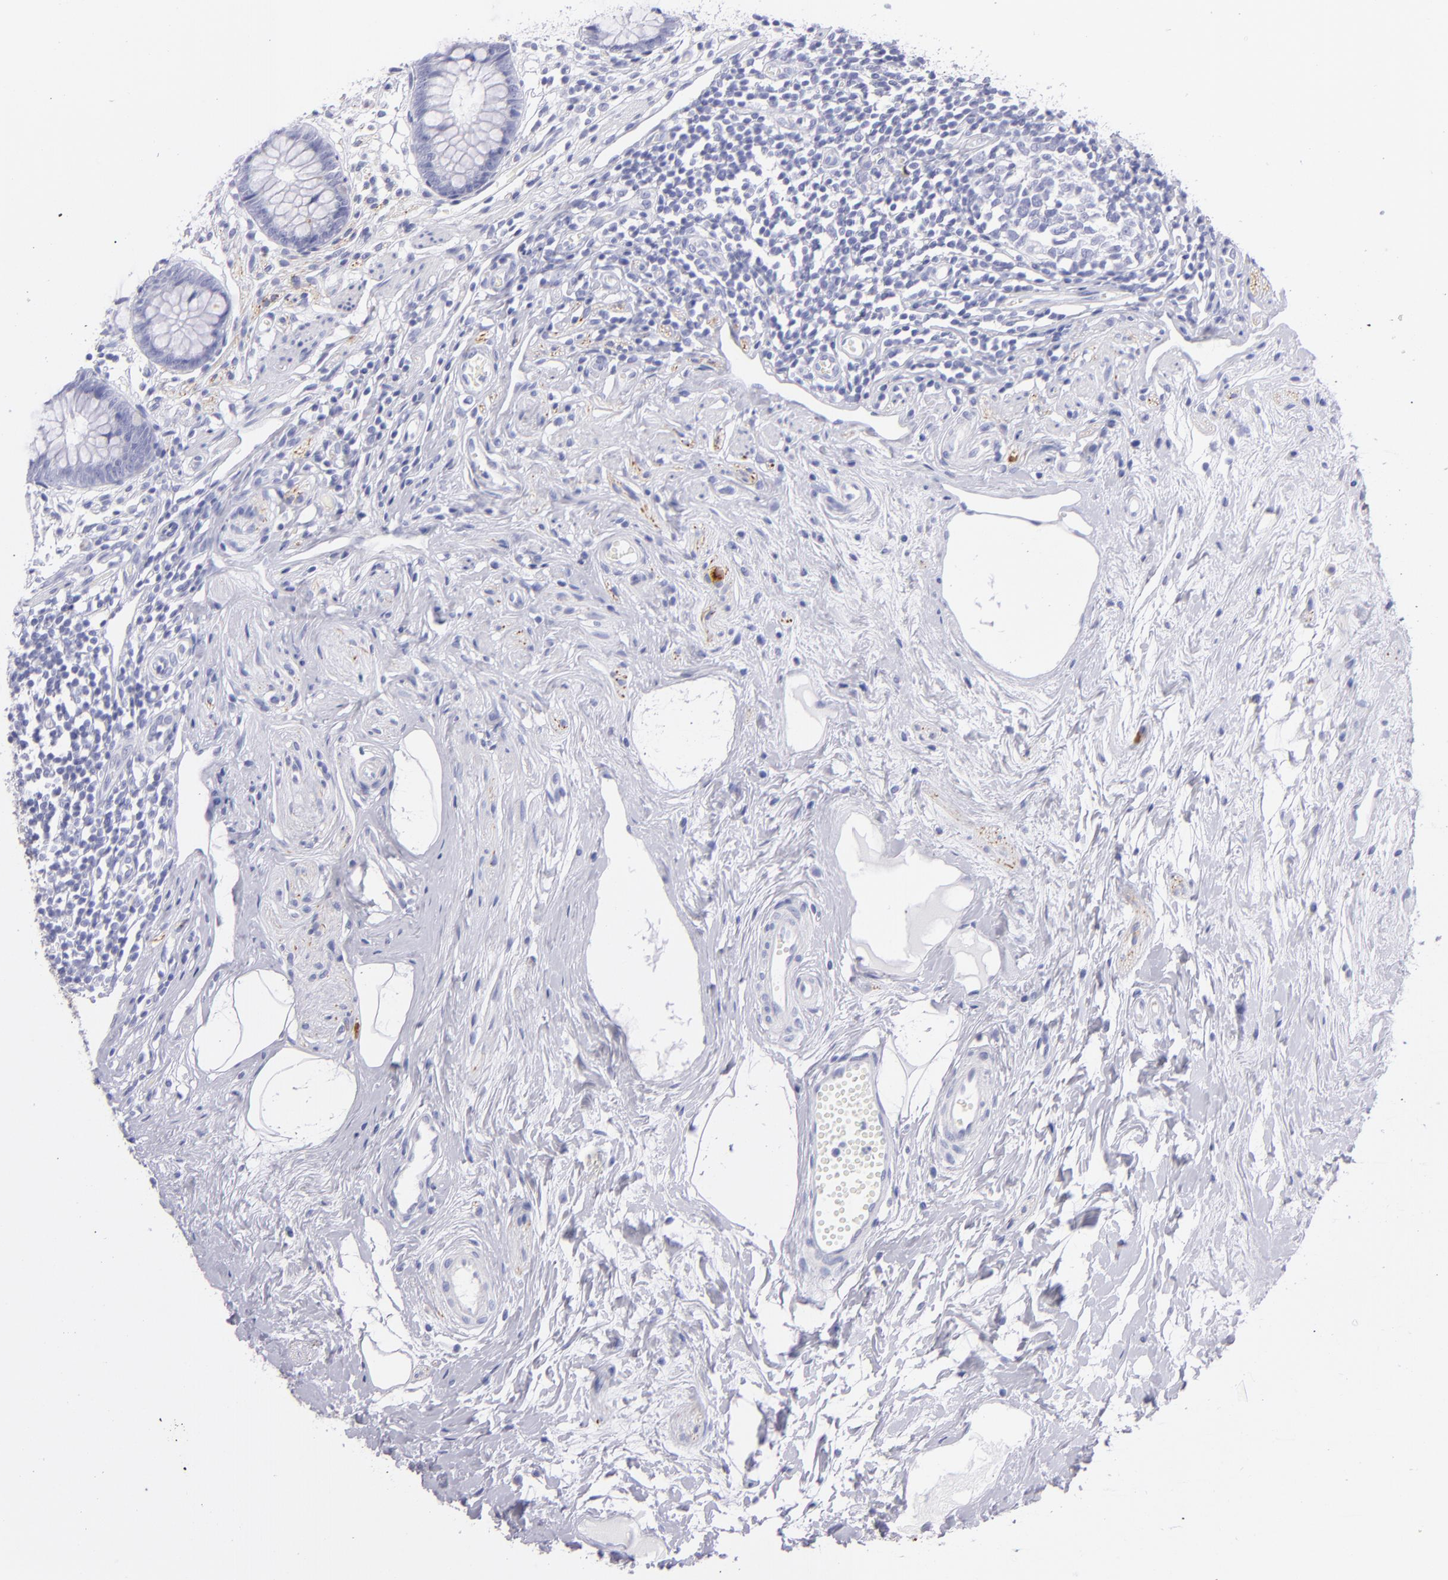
{"staining": {"intensity": "negative", "quantity": "none", "location": "none"}, "tissue": "appendix", "cell_type": "Glandular cells", "image_type": "normal", "snomed": [{"axis": "morphology", "description": "Normal tissue, NOS"}, {"axis": "topography", "description": "Appendix"}], "caption": "Immunohistochemical staining of unremarkable appendix reveals no significant expression in glandular cells. (Brightfield microscopy of DAB immunohistochemistry at high magnification).", "gene": "PRPH", "patient": {"sex": "male", "age": 38}}